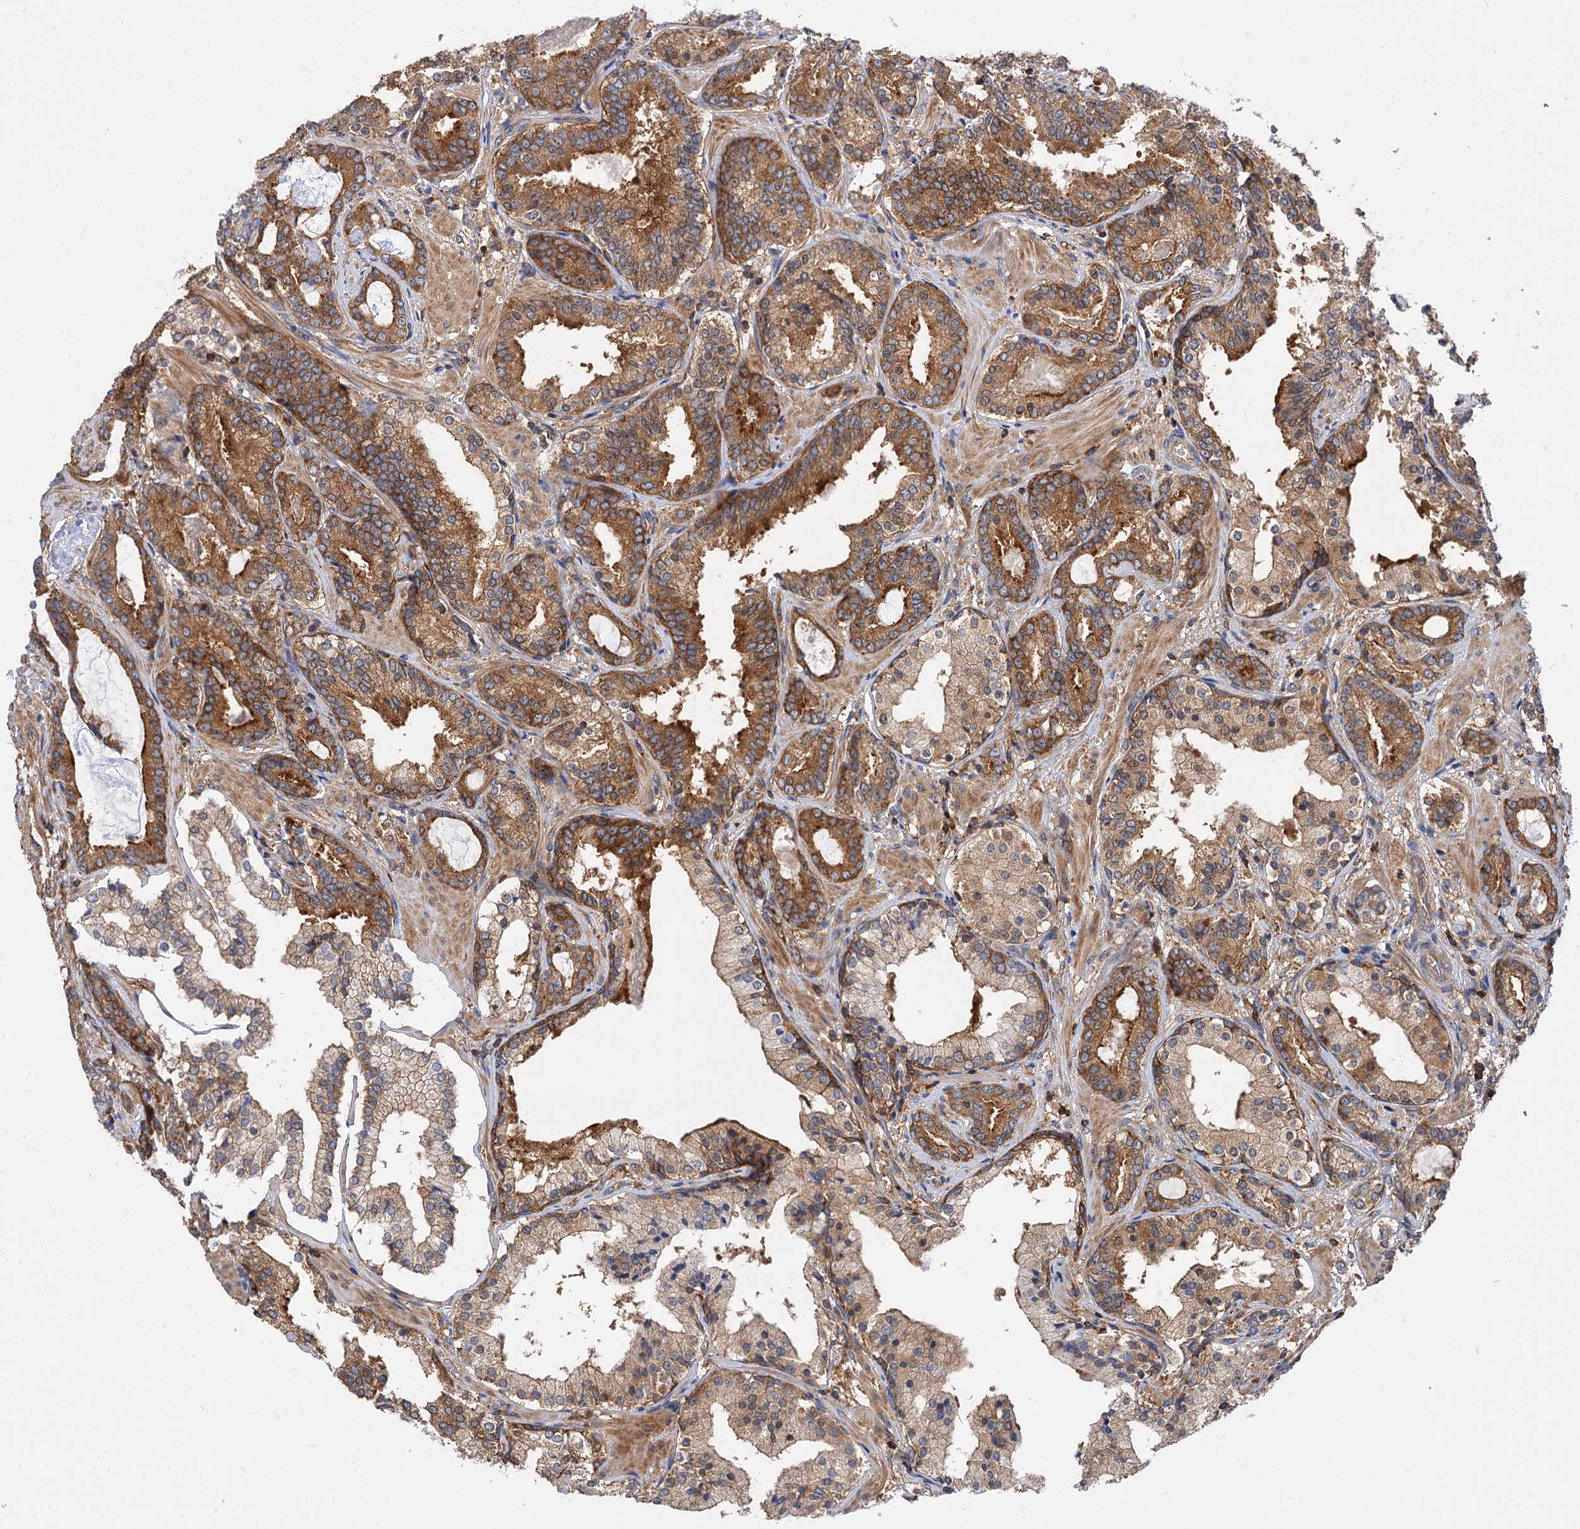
{"staining": {"intensity": "moderate", "quantity": ">75%", "location": "cytoplasmic/membranous"}, "tissue": "prostate cancer", "cell_type": "Tumor cells", "image_type": "cancer", "snomed": [{"axis": "morphology", "description": "Adenocarcinoma, High grade"}, {"axis": "topography", "description": "Prostate"}], "caption": "Prostate adenocarcinoma (high-grade) stained with a brown dye exhibits moderate cytoplasmic/membranous positive staining in approximately >75% of tumor cells.", "gene": "PACS1", "patient": {"sex": "male", "age": 58}}